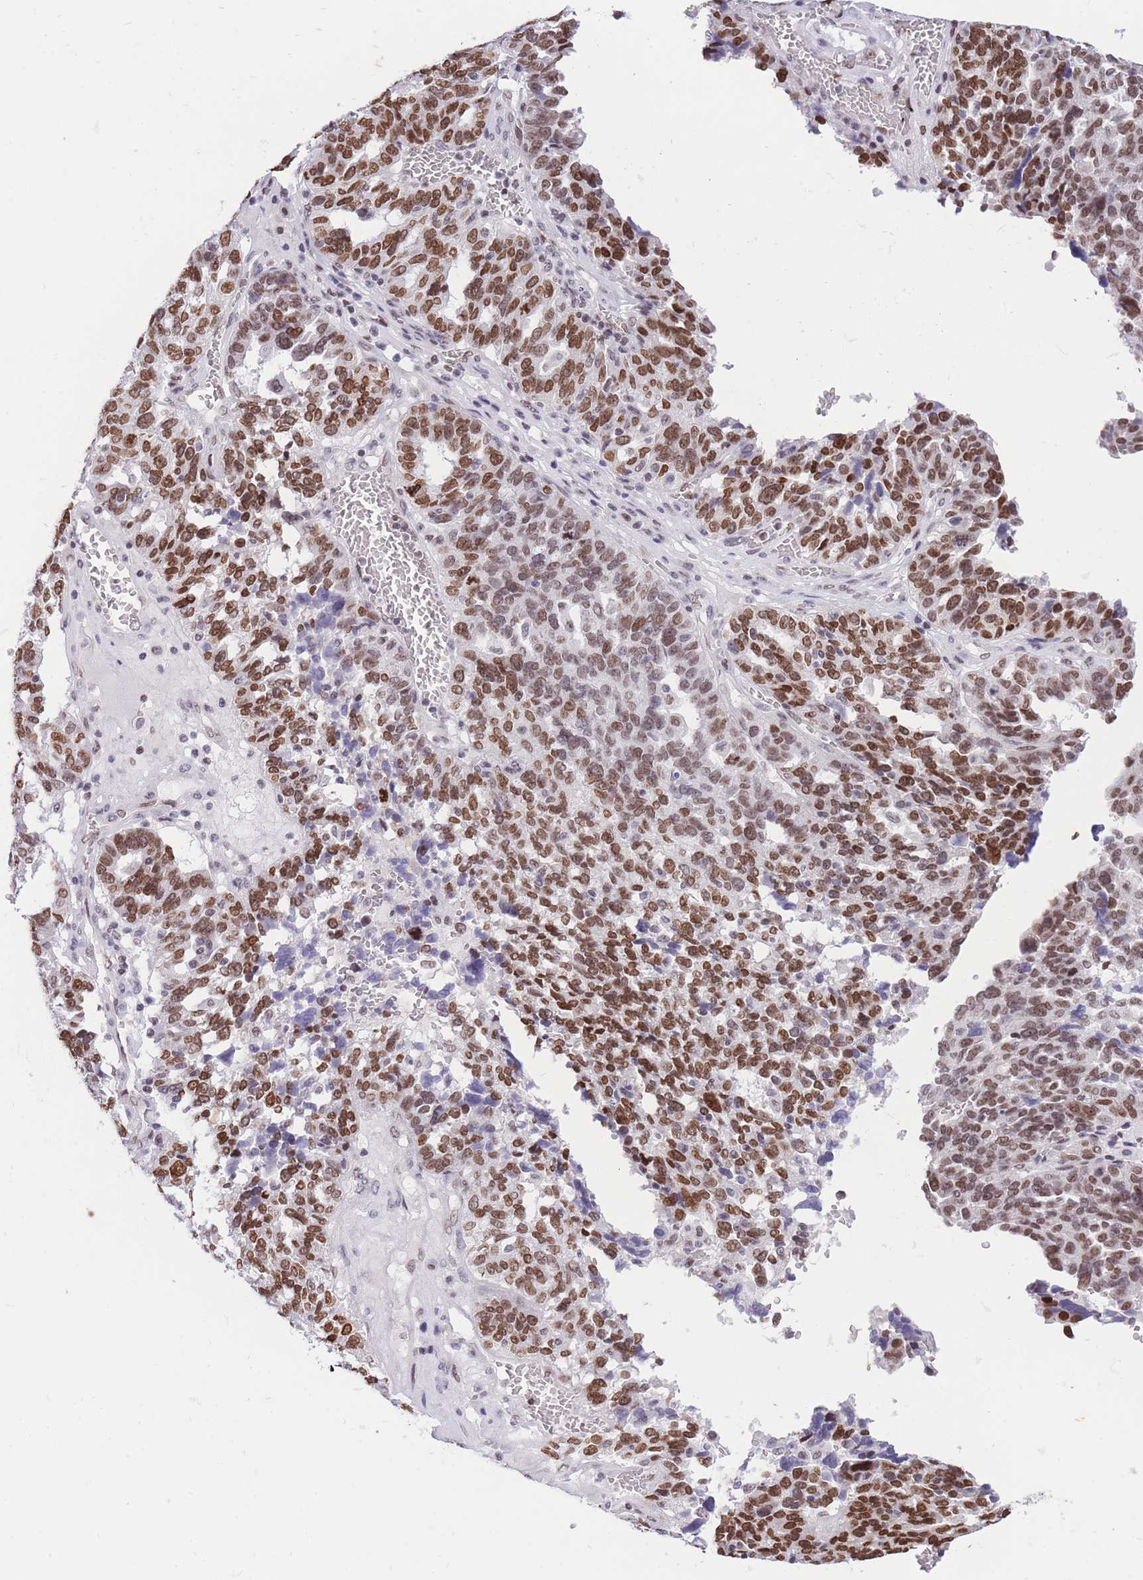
{"staining": {"intensity": "moderate", "quantity": ">75%", "location": "nuclear"}, "tissue": "ovarian cancer", "cell_type": "Tumor cells", "image_type": "cancer", "snomed": [{"axis": "morphology", "description": "Cystadenocarcinoma, serous, NOS"}, {"axis": "topography", "description": "Ovary"}], "caption": "Serous cystadenocarcinoma (ovarian) stained with a brown dye demonstrates moderate nuclear positive expression in approximately >75% of tumor cells.", "gene": "HMGN1", "patient": {"sex": "female", "age": 59}}